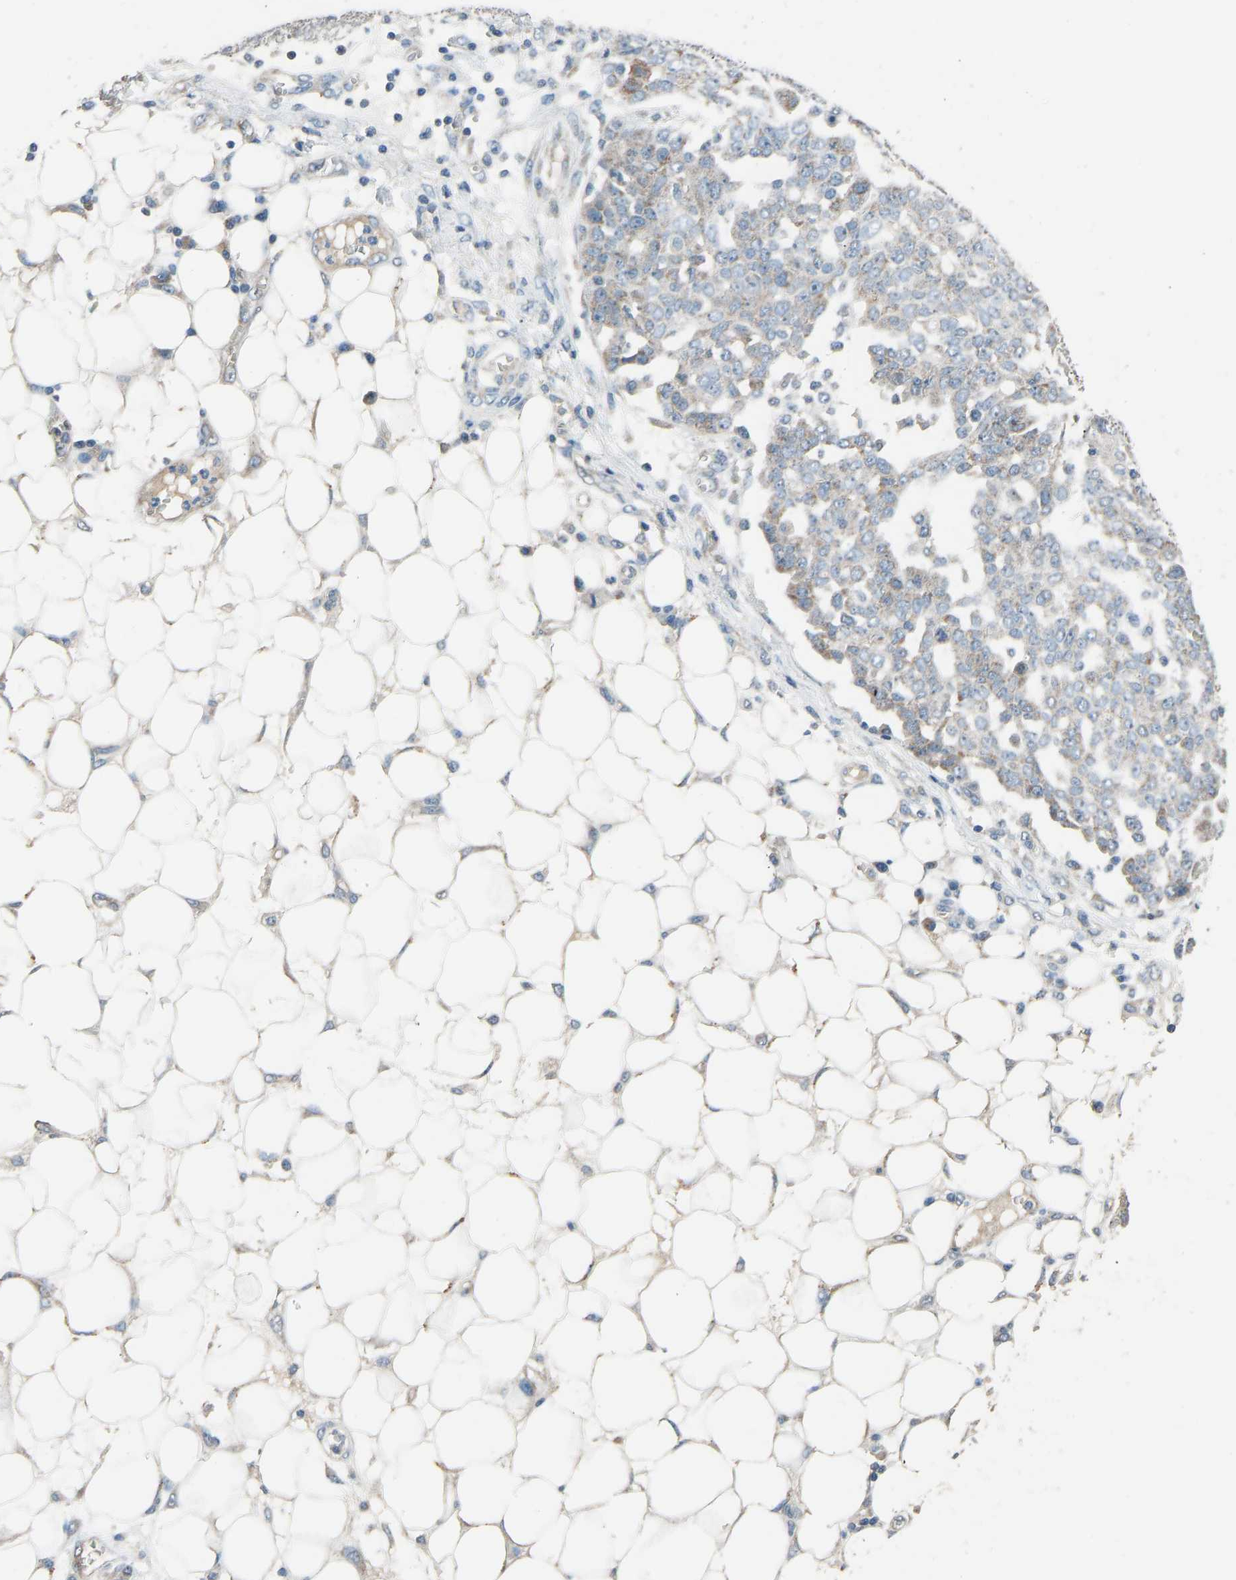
{"staining": {"intensity": "negative", "quantity": "none", "location": "none"}, "tissue": "ovarian cancer", "cell_type": "Tumor cells", "image_type": "cancer", "snomed": [{"axis": "morphology", "description": "Cystadenocarcinoma, serous, NOS"}, {"axis": "topography", "description": "Soft tissue"}, {"axis": "topography", "description": "Ovary"}], "caption": "Immunohistochemistry (IHC) of human serous cystadenocarcinoma (ovarian) demonstrates no expression in tumor cells.", "gene": "TGFBR3", "patient": {"sex": "female", "age": 57}}